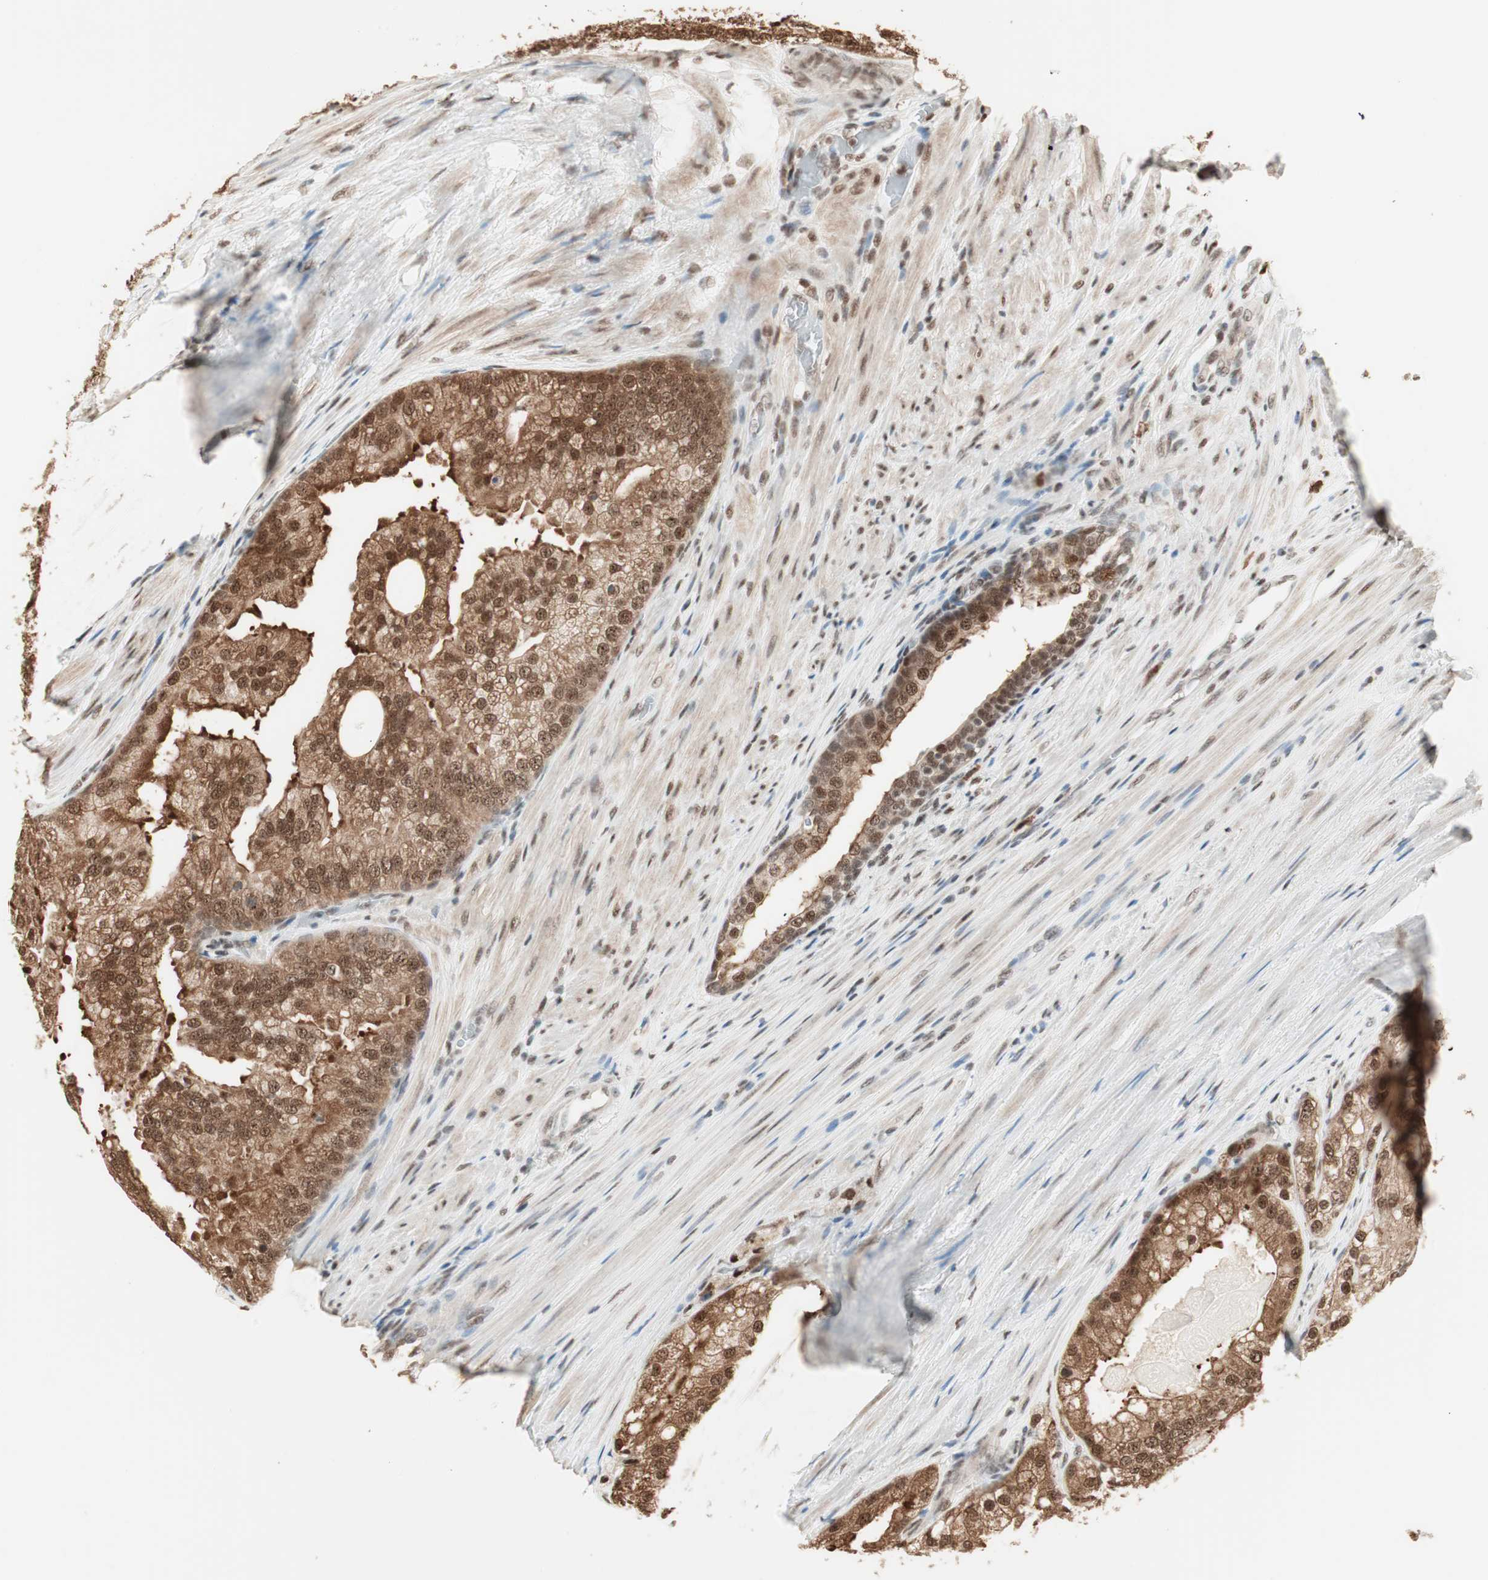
{"staining": {"intensity": "strong", "quantity": ">75%", "location": "cytoplasmic/membranous,nuclear"}, "tissue": "prostate cancer", "cell_type": "Tumor cells", "image_type": "cancer", "snomed": [{"axis": "morphology", "description": "Adenocarcinoma, Low grade"}, {"axis": "topography", "description": "Prostate"}], "caption": "Prostate cancer stained with a protein marker displays strong staining in tumor cells.", "gene": "SMARCE1", "patient": {"sex": "male", "age": 69}}